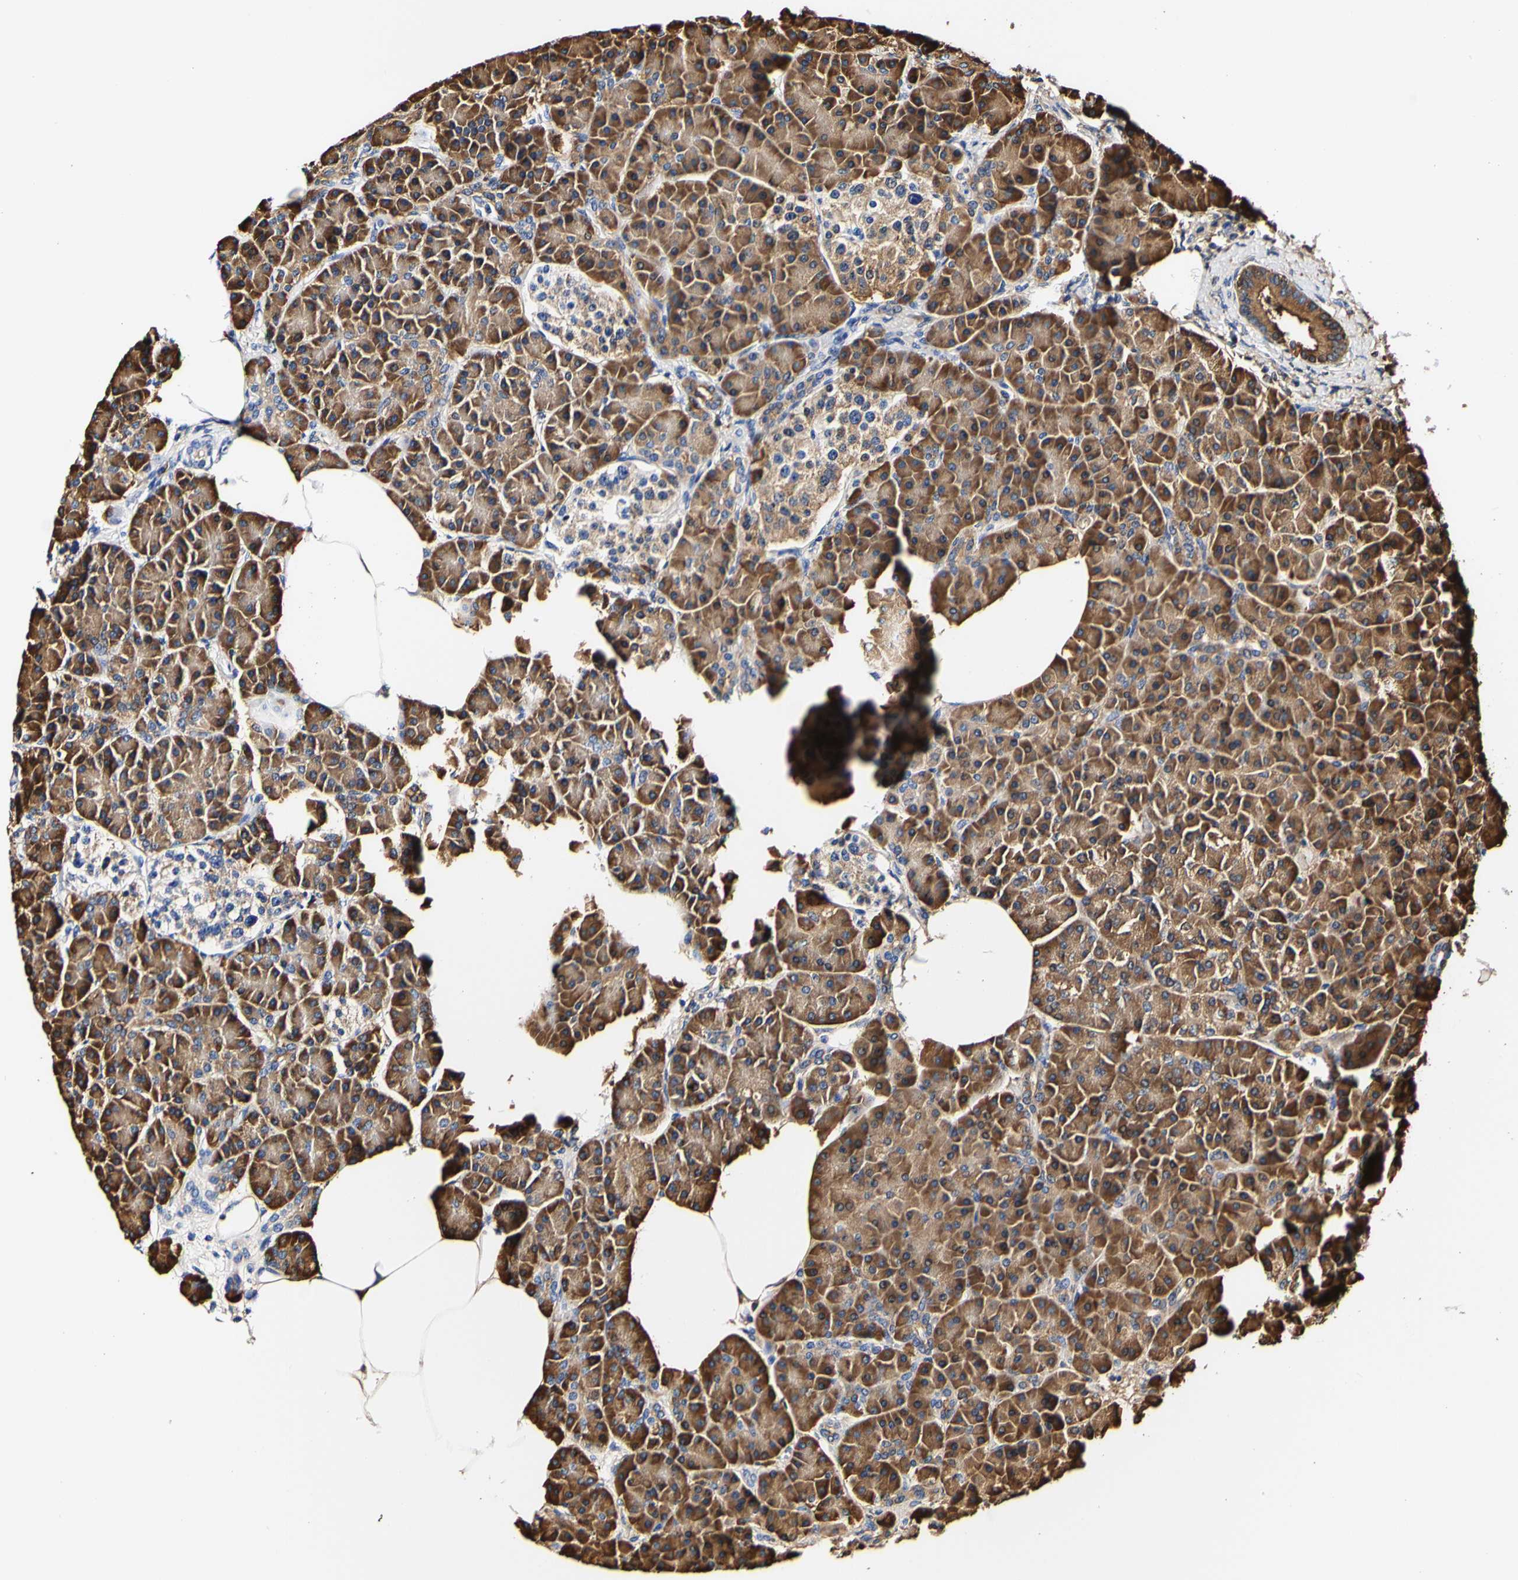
{"staining": {"intensity": "strong", "quantity": ">75%", "location": "cytoplasmic/membranous"}, "tissue": "pancreas", "cell_type": "Exocrine glandular cells", "image_type": "normal", "snomed": [{"axis": "morphology", "description": "Normal tissue, NOS"}, {"axis": "topography", "description": "Pancreas"}], "caption": "Immunohistochemical staining of normal human pancreas reveals >75% levels of strong cytoplasmic/membranous protein staining in approximately >75% of exocrine glandular cells. The staining is performed using DAB (3,3'-diaminobenzidine) brown chromogen to label protein expression. The nuclei are counter-stained blue using hematoxylin.", "gene": "P4HB", "patient": {"sex": "female", "age": 70}}